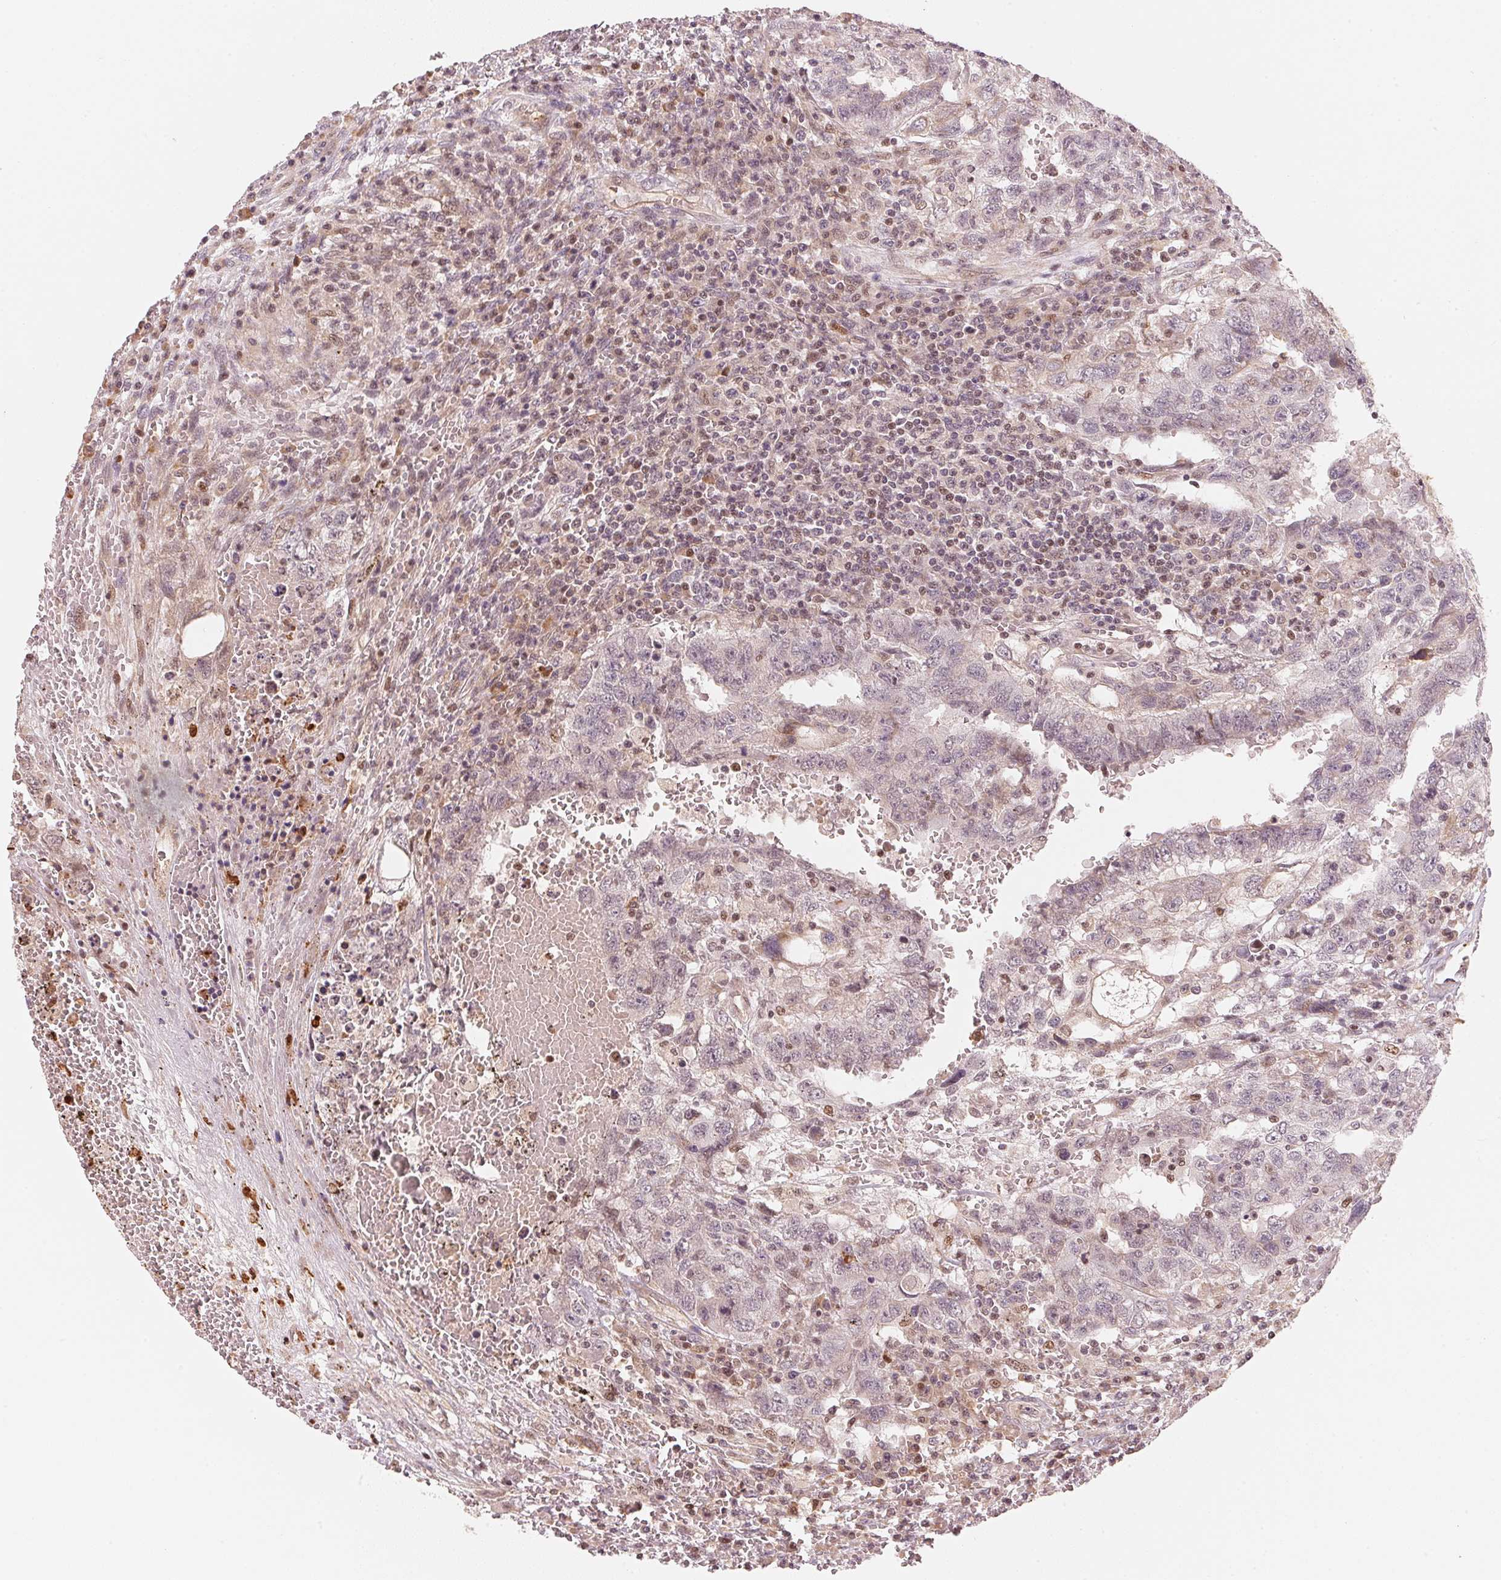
{"staining": {"intensity": "negative", "quantity": "none", "location": "none"}, "tissue": "testis cancer", "cell_type": "Tumor cells", "image_type": "cancer", "snomed": [{"axis": "morphology", "description": "Carcinoma, Embryonal, NOS"}, {"axis": "topography", "description": "Testis"}], "caption": "Embryonal carcinoma (testis) stained for a protein using immunohistochemistry displays no staining tumor cells.", "gene": "PRKN", "patient": {"sex": "male", "age": 26}}